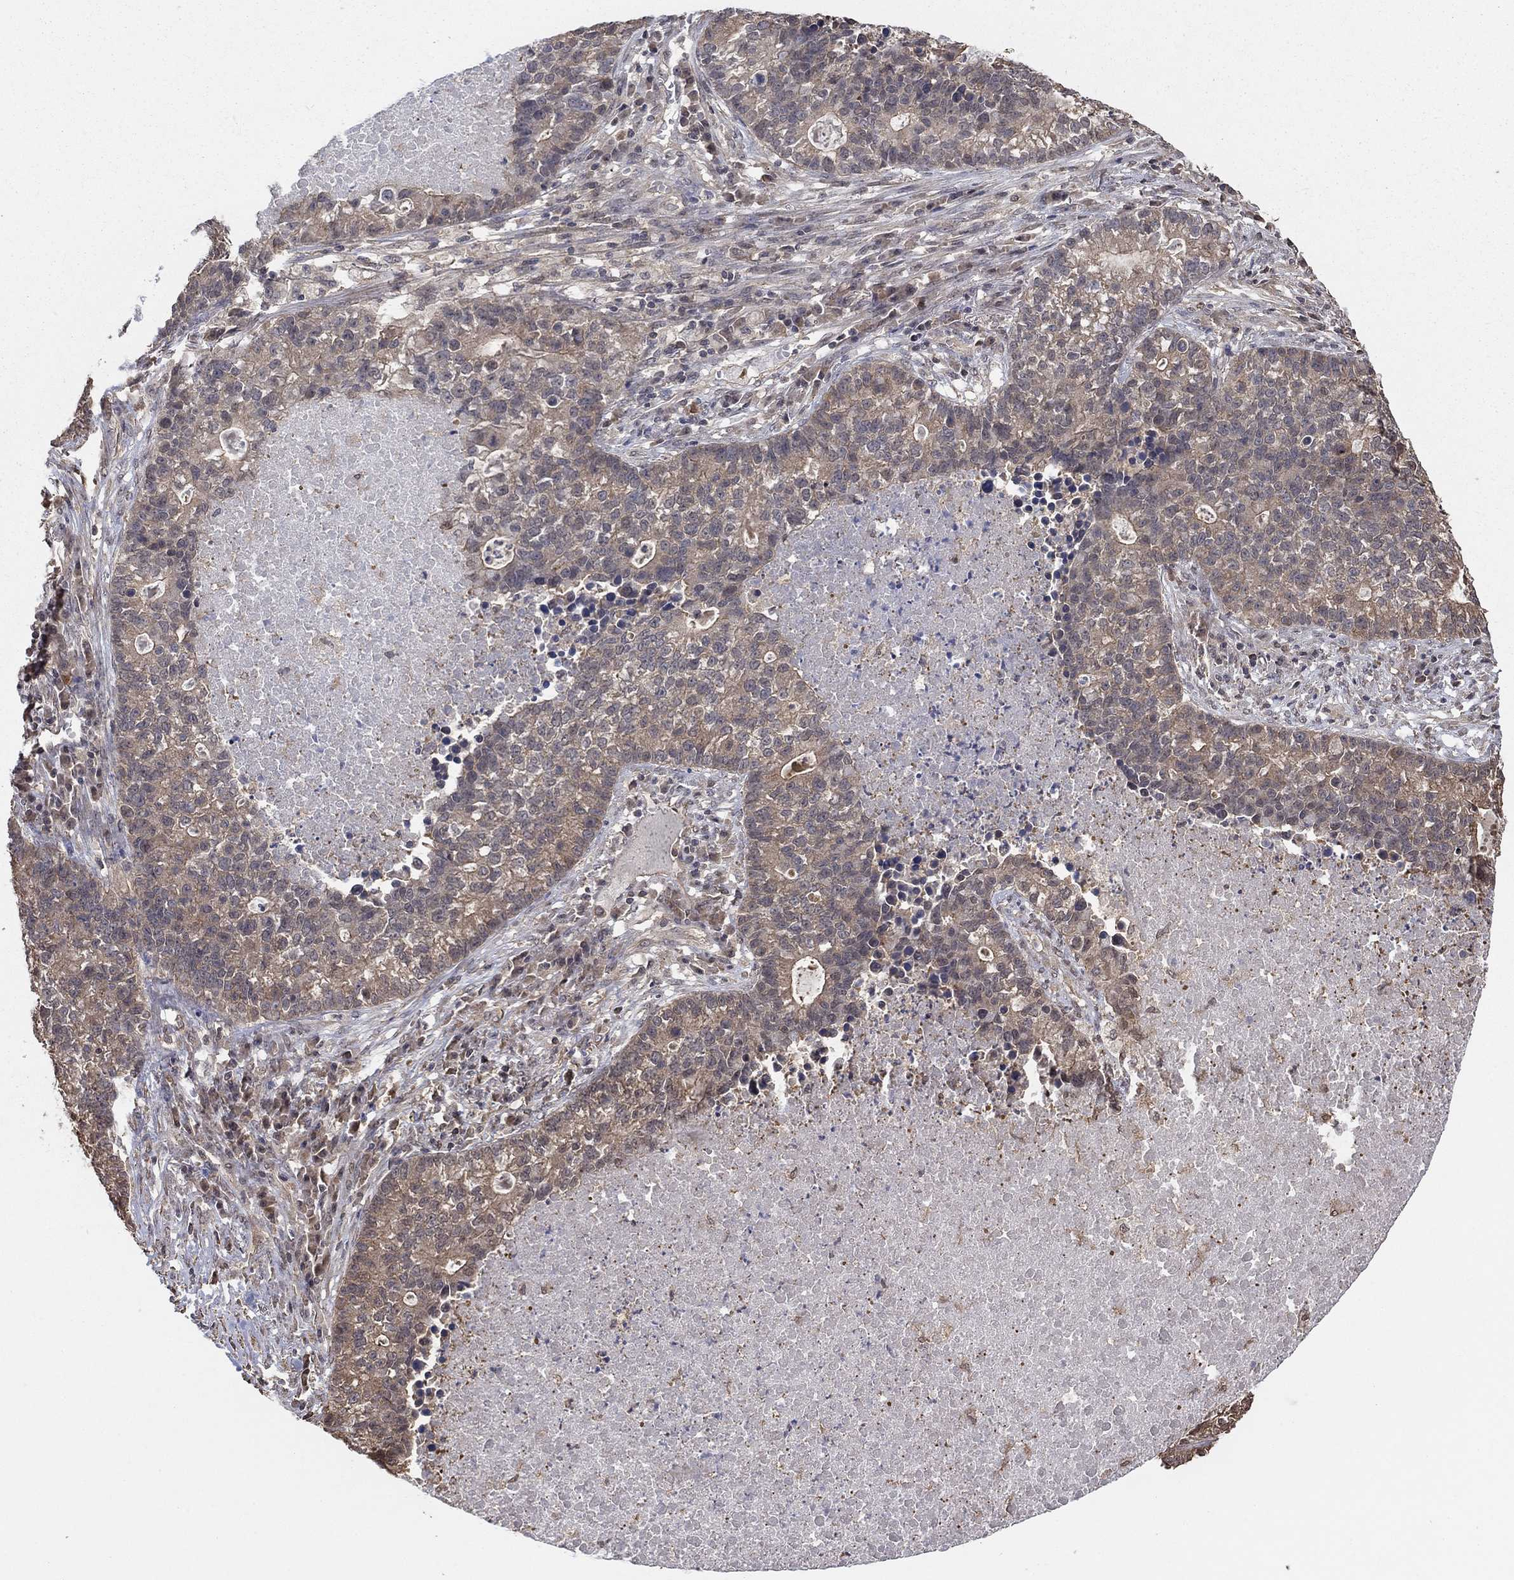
{"staining": {"intensity": "weak", "quantity": ">75%", "location": "cytoplasmic/membranous"}, "tissue": "lung cancer", "cell_type": "Tumor cells", "image_type": "cancer", "snomed": [{"axis": "morphology", "description": "Adenocarcinoma, NOS"}, {"axis": "topography", "description": "Lung"}], "caption": "A micrograph of human adenocarcinoma (lung) stained for a protein exhibits weak cytoplasmic/membranous brown staining in tumor cells.", "gene": "RNF114", "patient": {"sex": "male", "age": 57}}